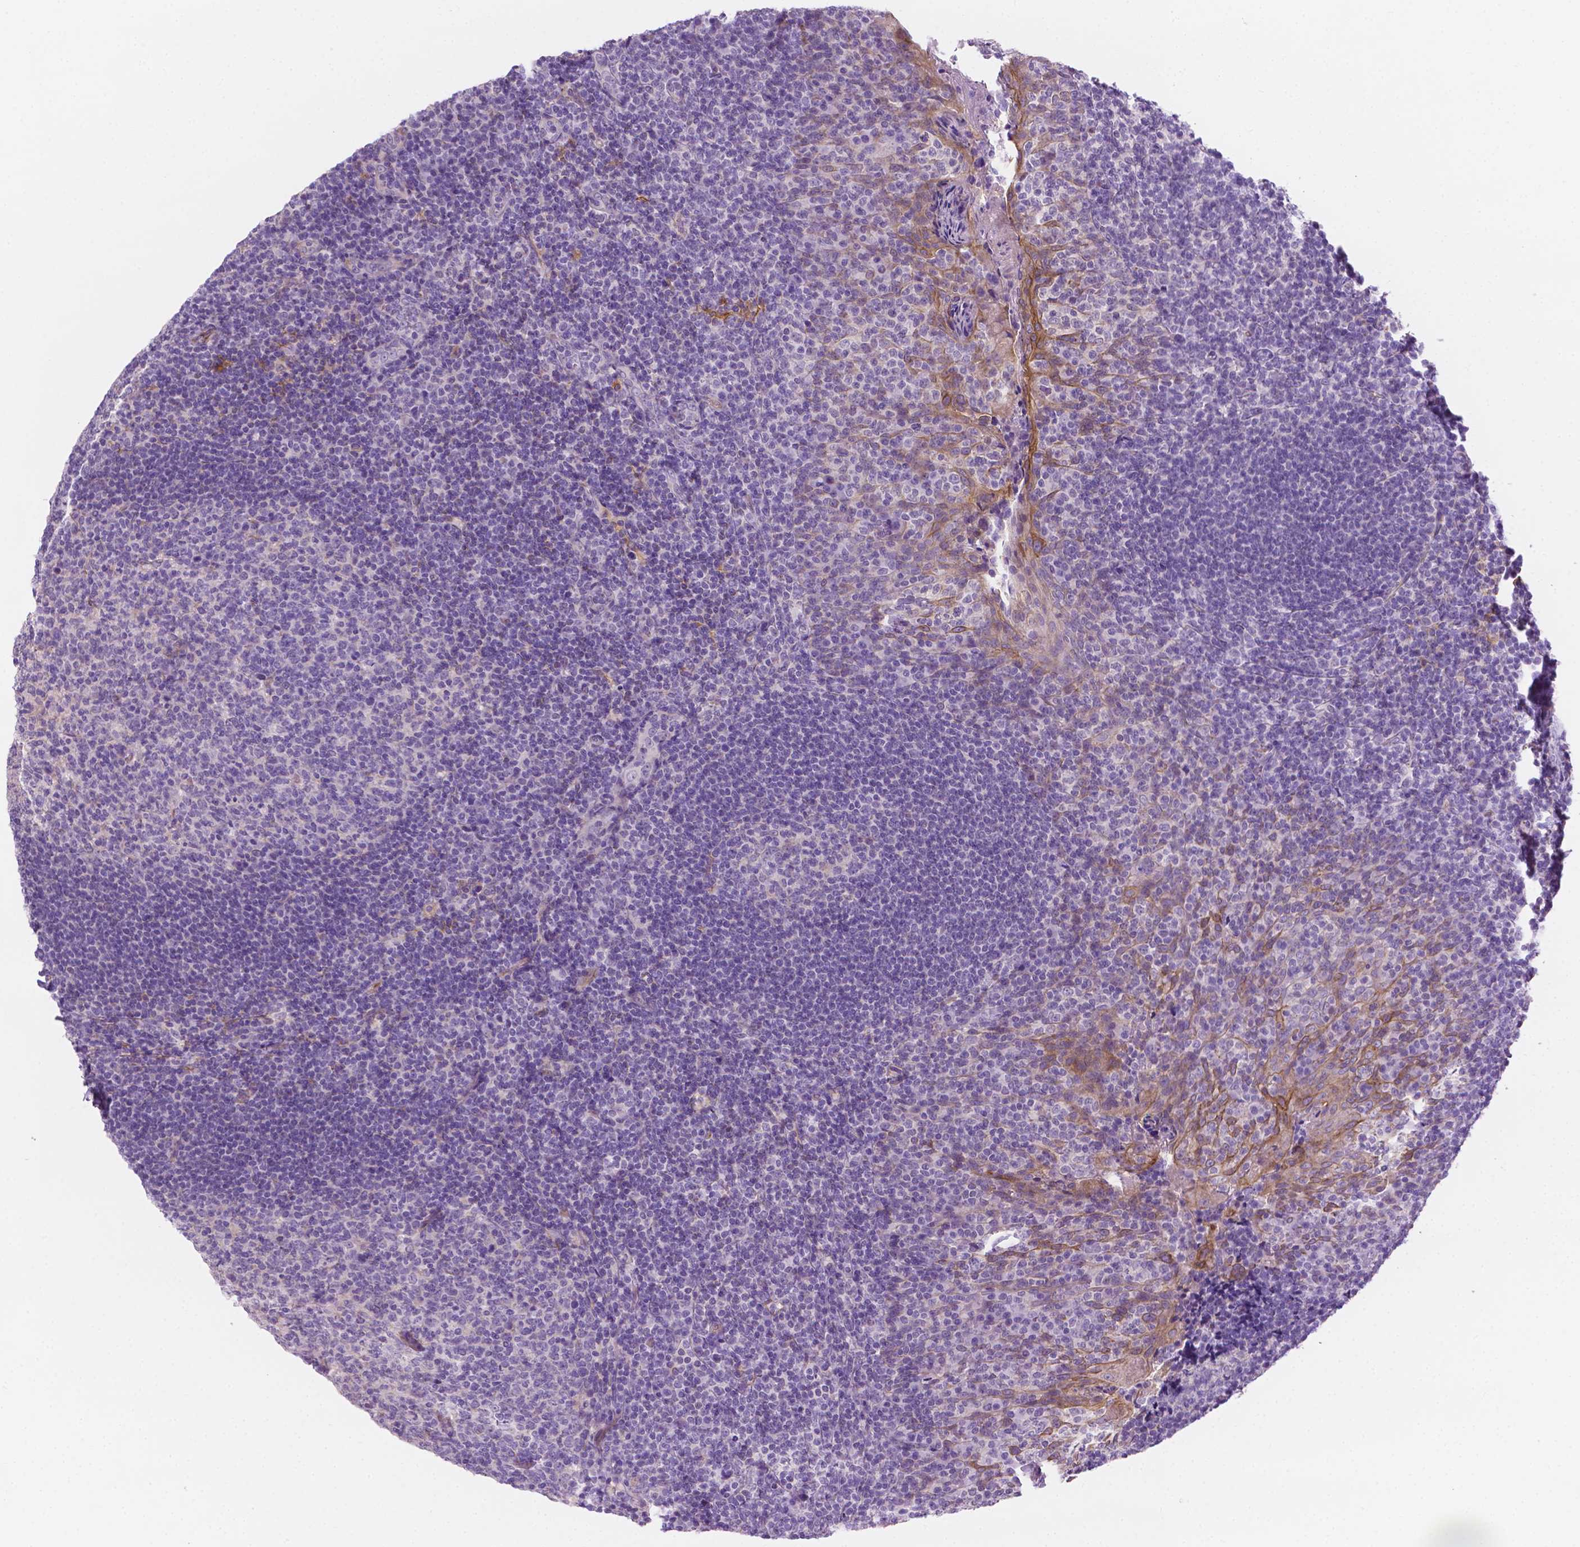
{"staining": {"intensity": "negative", "quantity": "none", "location": "none"}, "tissue": "tonsil", "cell_type": "Germinal center cells", "image_type": "normal", "snomed": [{"axis": "morphology", "description": "Normal tissue, NOS"}, {"axis": "topography", "description": "Tonsil"}], "caption": "This image is of normal tonsil stained with IHC to label a protein in brown with the nuclei are counter-stained blue. There is no staining in germinal center cells.", "gene": "EPPK1", "patient": {"sex": "female", "age": 10}}